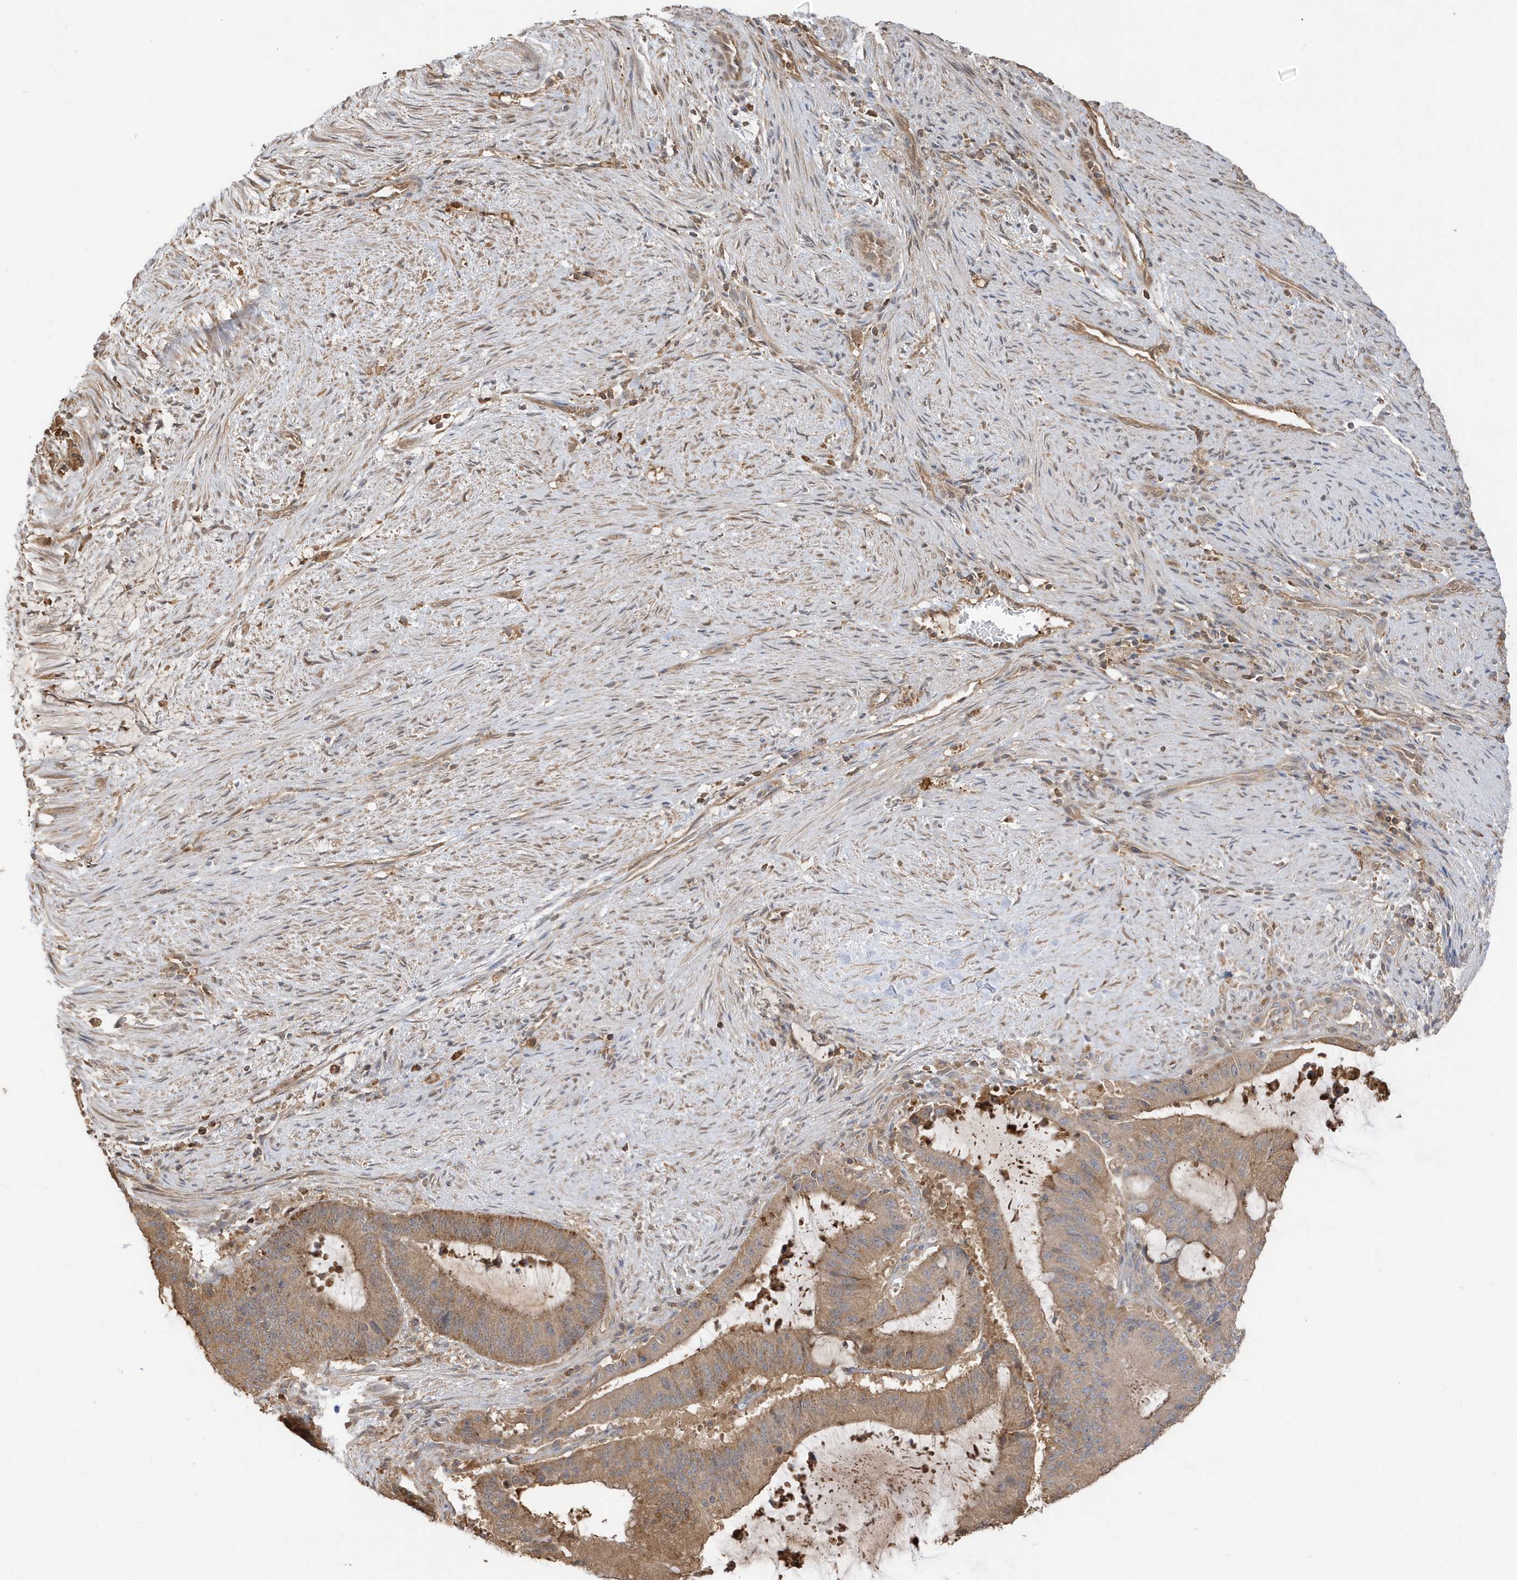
{"staining": {"intensity": "moderate", "quantity": ">75%", "location": "cytoplasmic/membranous"}, "tissue": "liver cancer", "cell_type": "Tumor cells", "image_type": "cancer", "snomed": [{"axis": "morphology", "description": "Normal tissue, NOS"}, {"axis": "morphology", "description": "Cholangiocarcinoma"}, {"axis": "topography", "description": "Liver"}, {"axis": "topography", "description": "Peripheral nerve tissue"}], "caption": "High-magnification brightfield microscopy of liver cholangiocarcinoma stained with DAB (brown) and counterstained with hematoxylin (blue). tumor cells exhibit moderate cytoplasmic/membranous positivity is seen in approximately>75% of cells. The protein is shown in brown color, while the nuclei are stained blue.", "gene": "AZI2", "patient": {"sex": "female", "age": 73}}